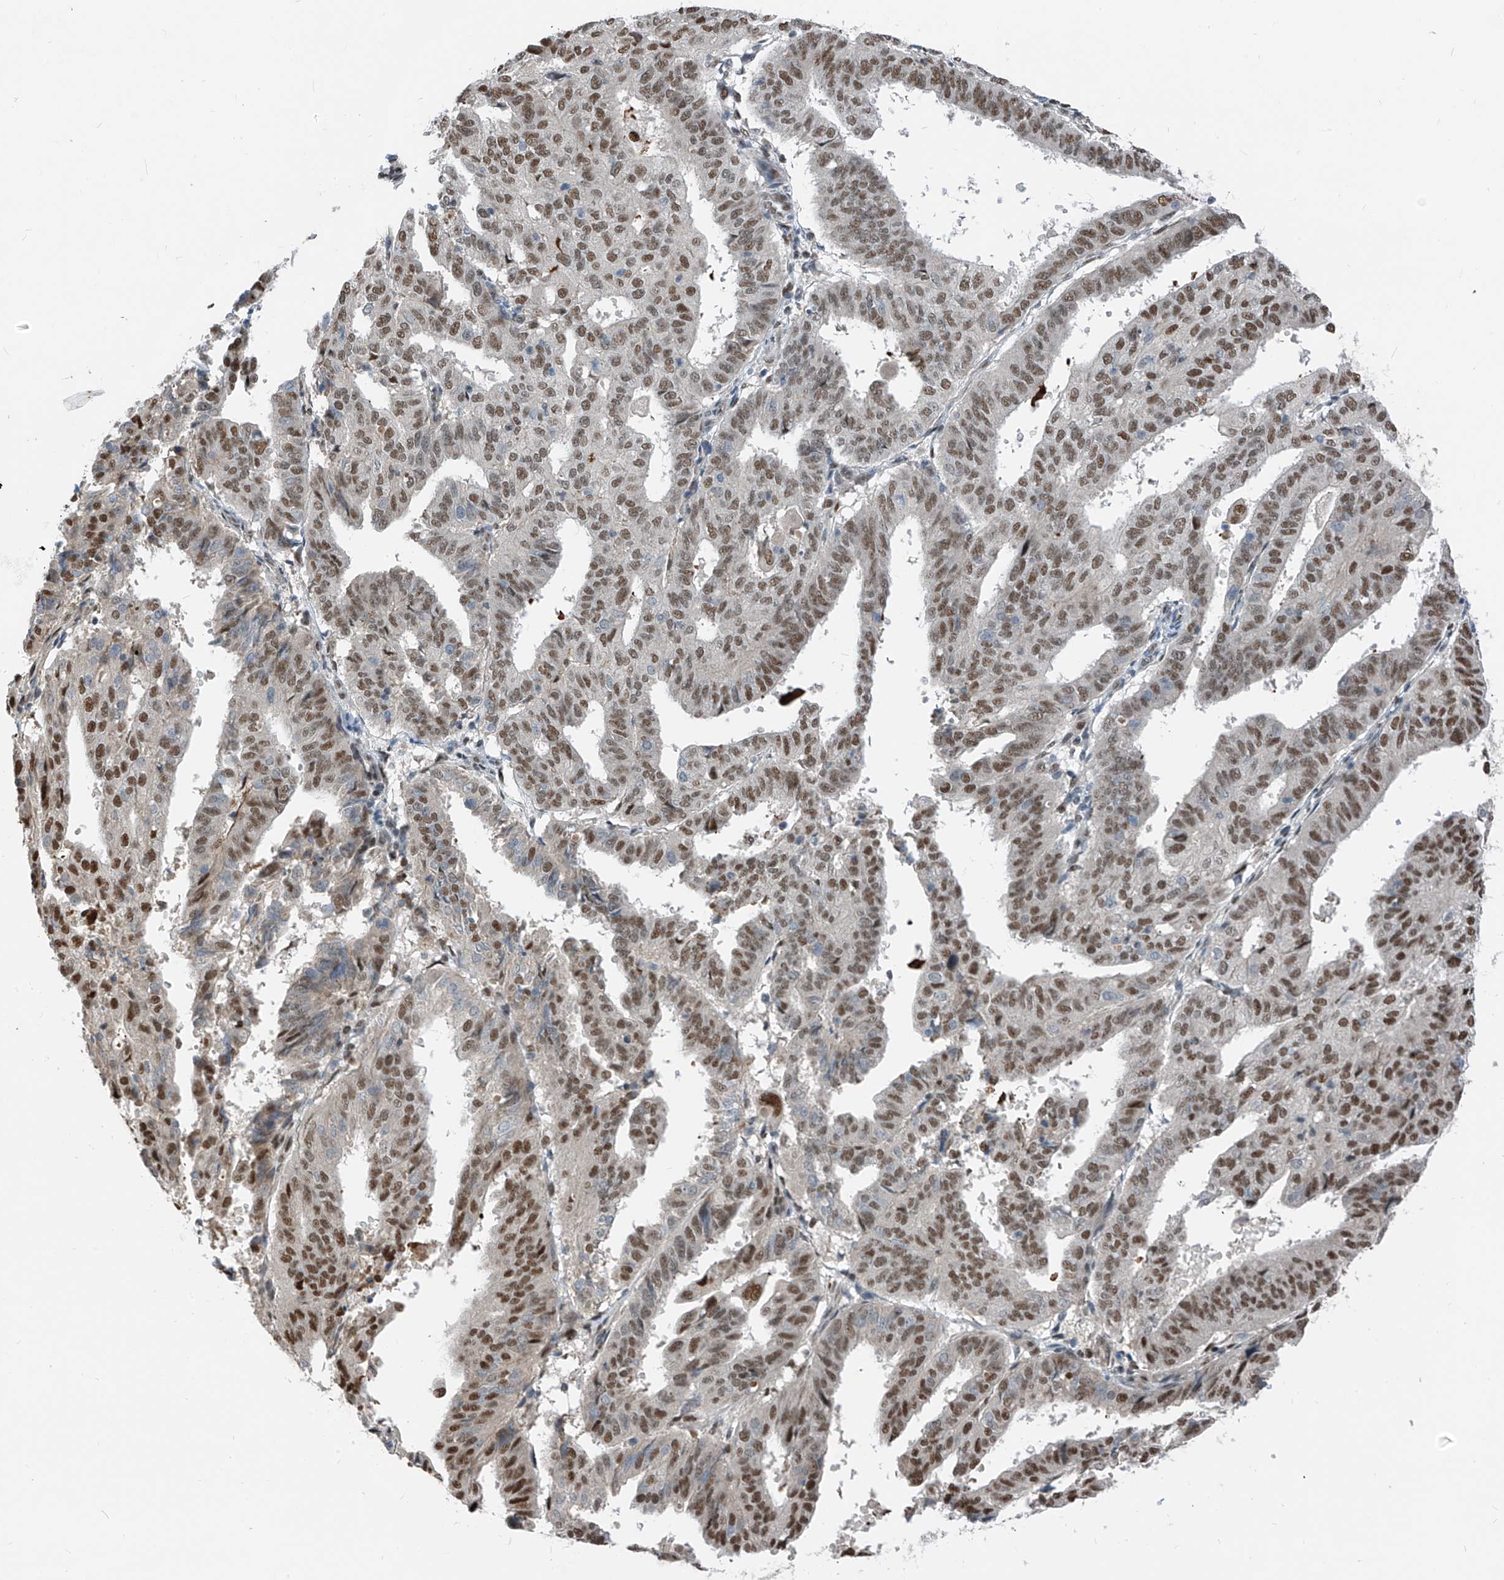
{"staining": {"intensity": "moderate", "quantity": ">75%", "location": "nuclear"}, "tissue": "endometrial cancer", "cell_type": "Tumor cells", "image_type": "cancer", "snomed": [{"axis": "morphology", "description": "Adenocarcinoma, NOS"}, {"axis": "topography", "description": "Uterus"}], "caption": "The image exhibits staining of endometrial adenocarcinoma, revealing moderate nuclear protein staining (brown color) within tumor cells.", "gene": "RBP7", "patient": {"sex": "female", "age": 77}}